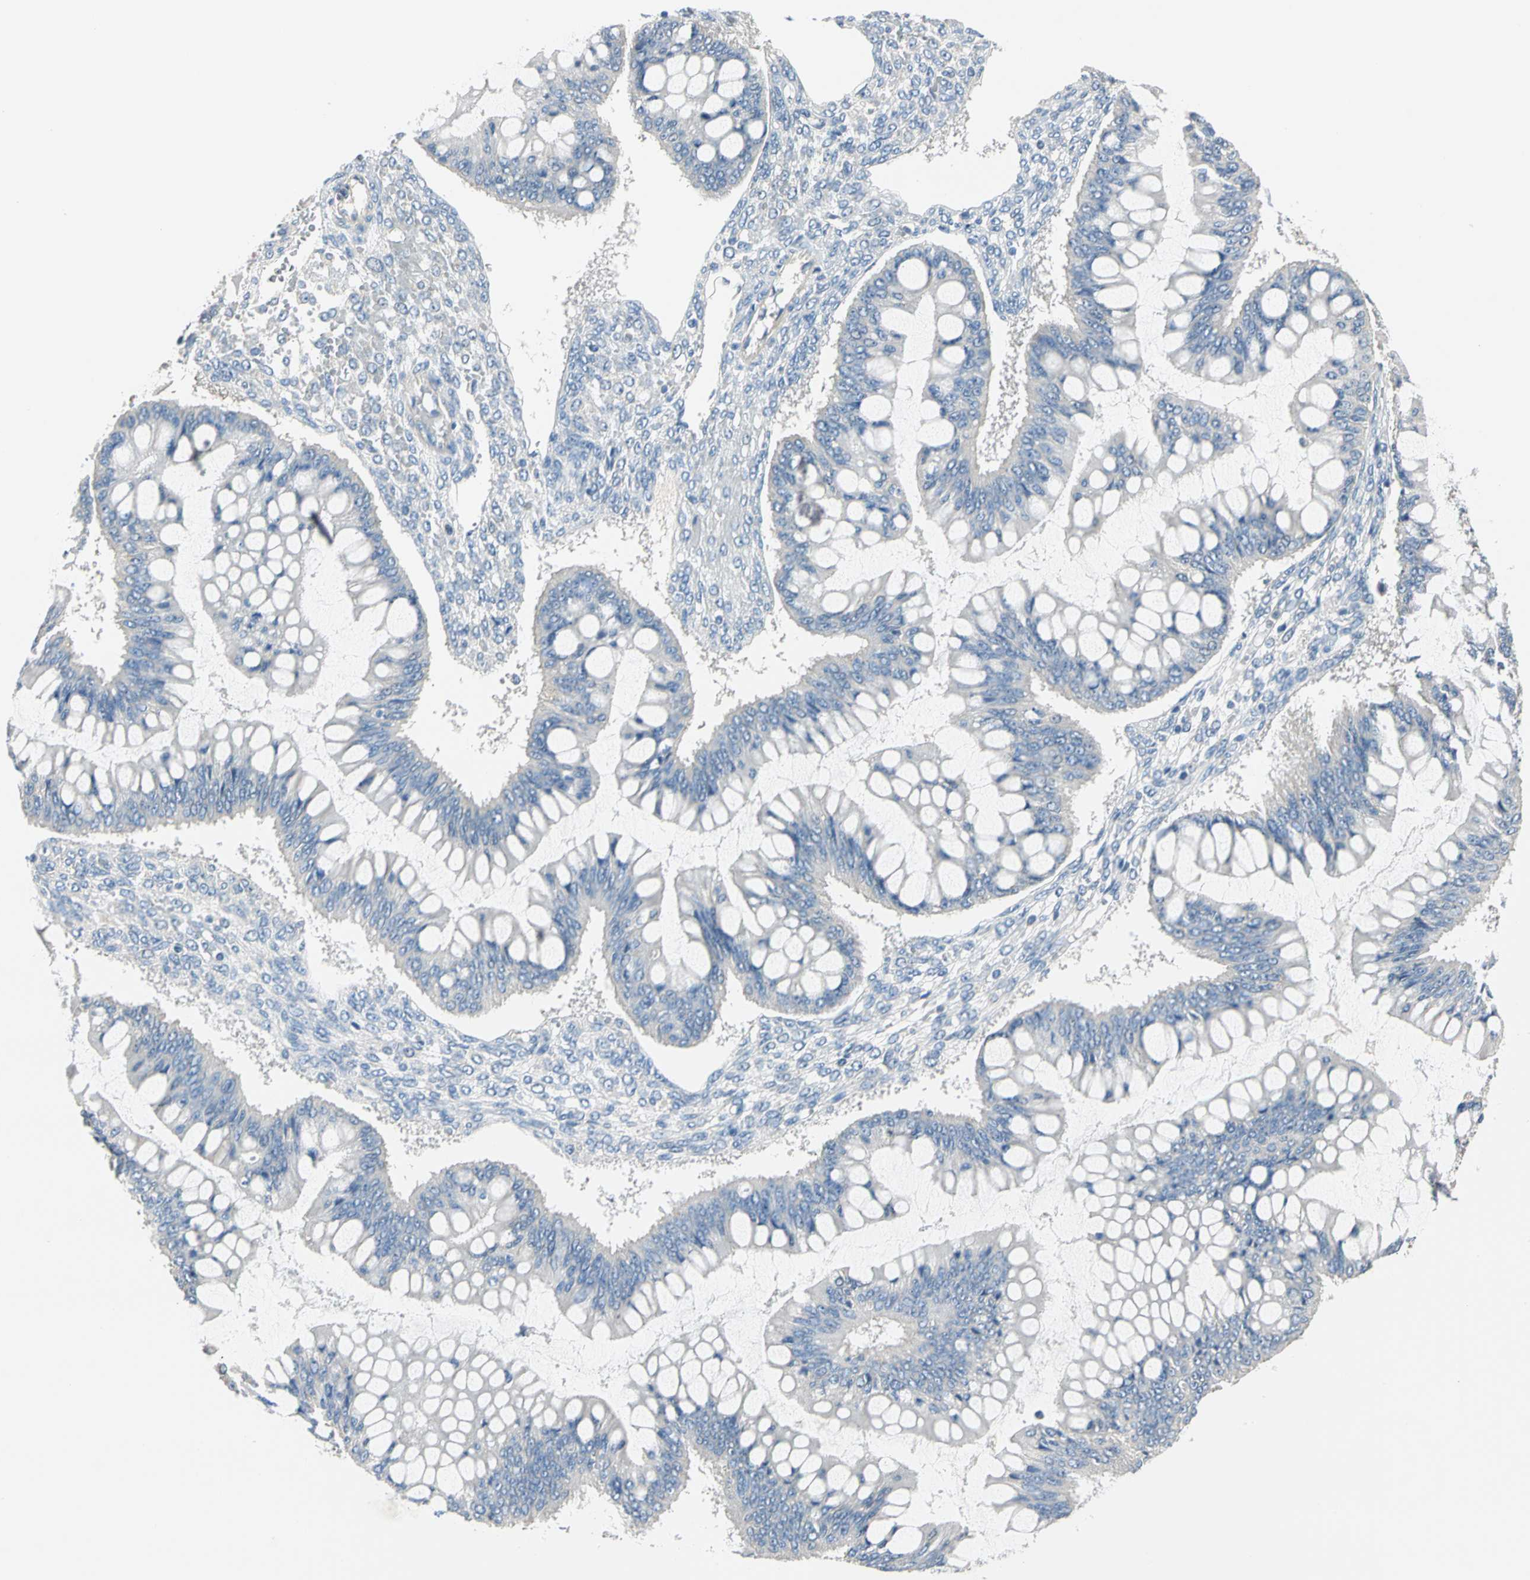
{"staining": {"intensity": "negative", "quantity": "none", "location": "none"}, "tissue": "ovarian cancer", "cell_type": "Tumor cells", "image_type": "cancer", "snomed": [{"axis": "morphology", "description": "Cystadenocarcinoma, mucinous, NOS"}, {"axis": "topography", "description": "Ovary"}], "caption": "Human ovarian cancer (mucinous cystadenocarcinoma) stained for a protein using immunohistochemistry (IHC) demonstrates no staining in tumor cells.", "gene": "GPR153", "patient": {"sex": "female", "age": 73}}